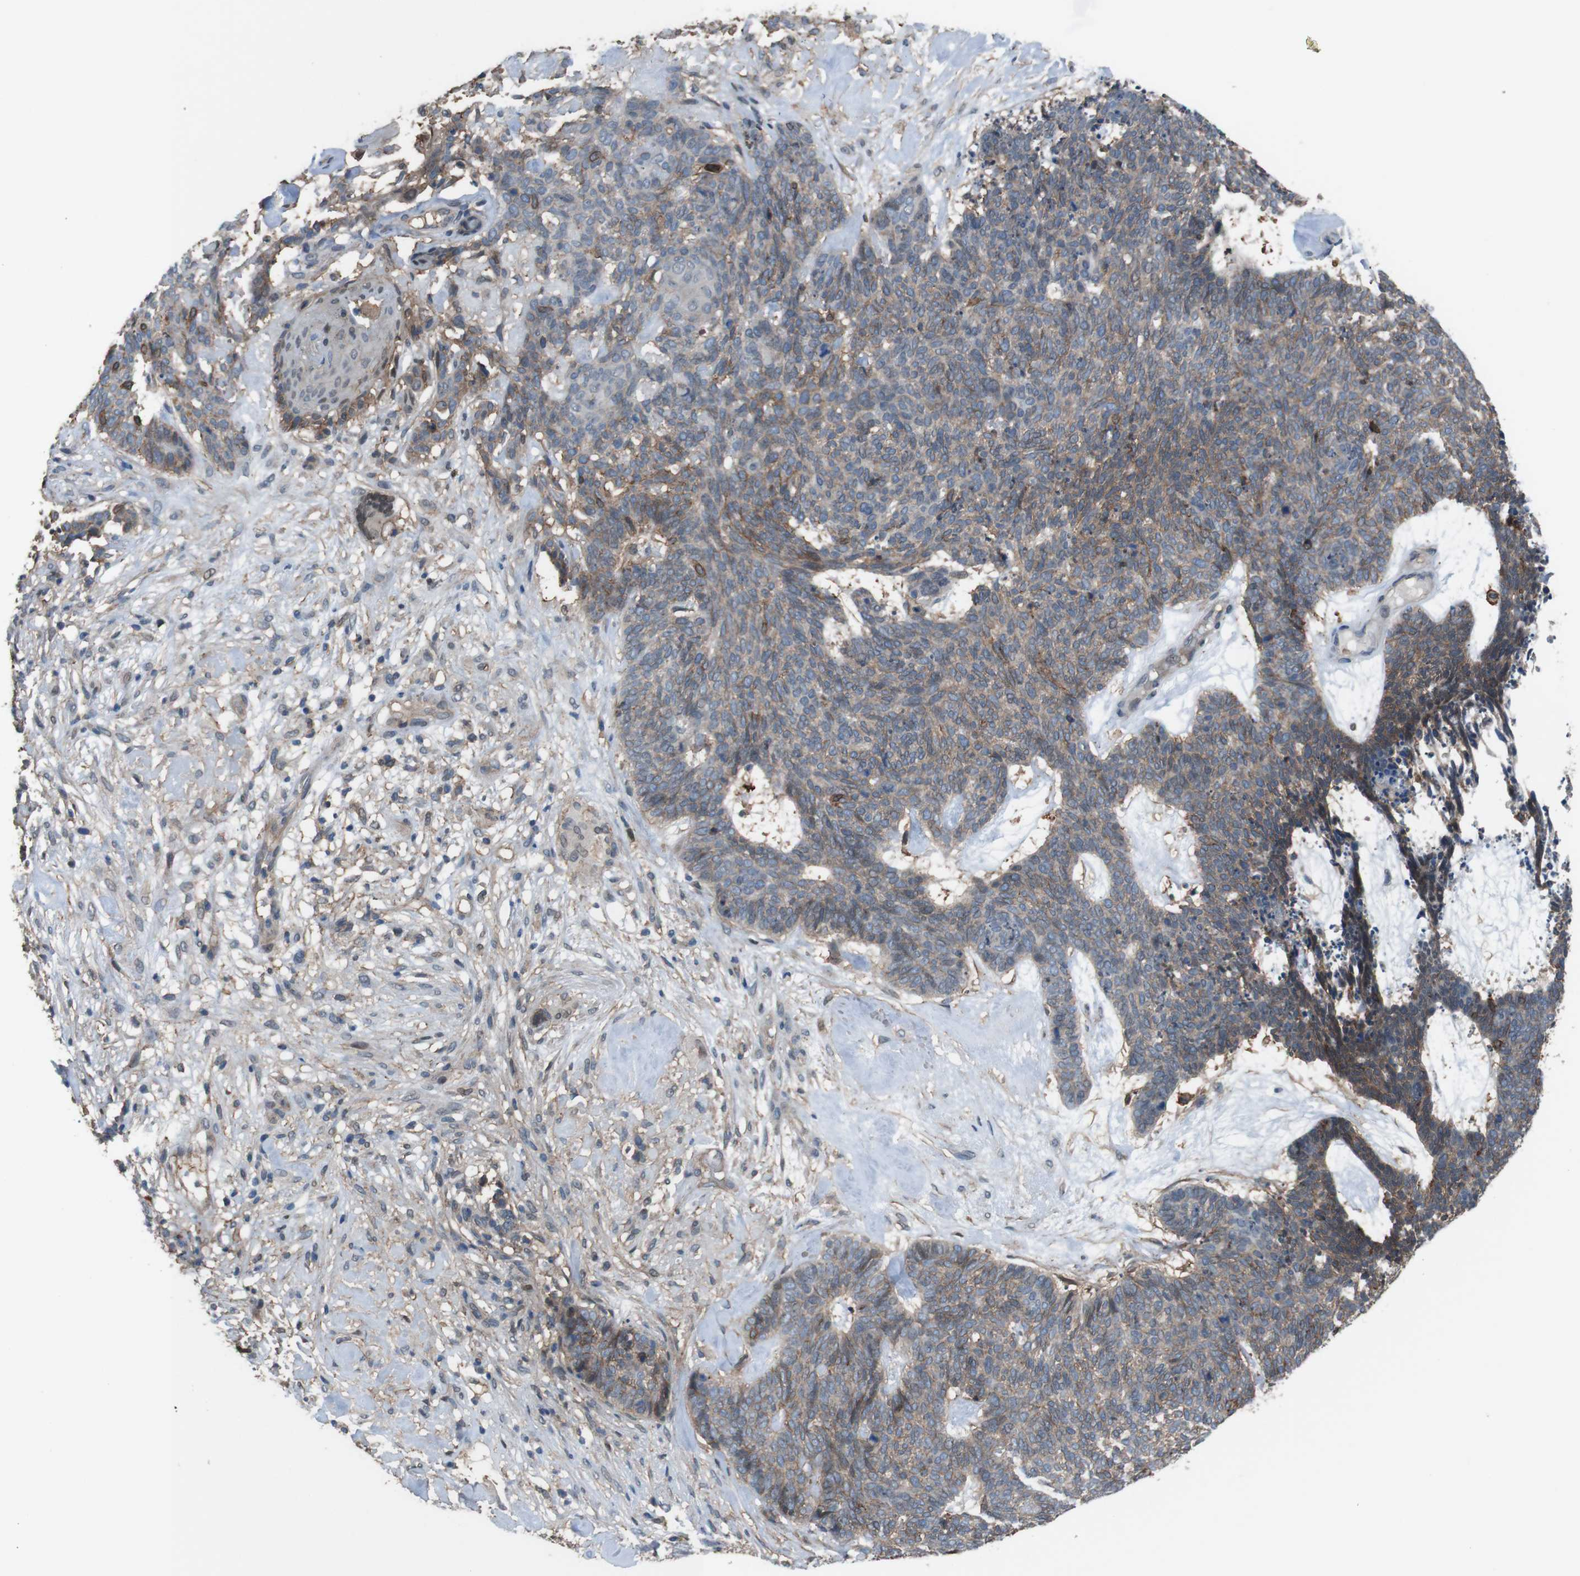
{"staining": {"intensity": "moderate", "quantity": "25%-75%", "location": "cytoplasmic/membranous"}, "tissue": "skin cancer", "cell_type": "Tumor cells", "image_type": "cancer", "snomed": [{"axis": "morphology", "description": "Basal cell carcinoma"}, {"axis": "topography", "description": "Skin"}], "caption": "About 25%-75% of tumor cells in basal cell carcinoma (skin) display moderate cytoplasmic/membranous protein positivity as visualized by brown immunohistochemical staining.", "gene": "ATP2B1", "patient": {"sex": "female", "age": 84}}